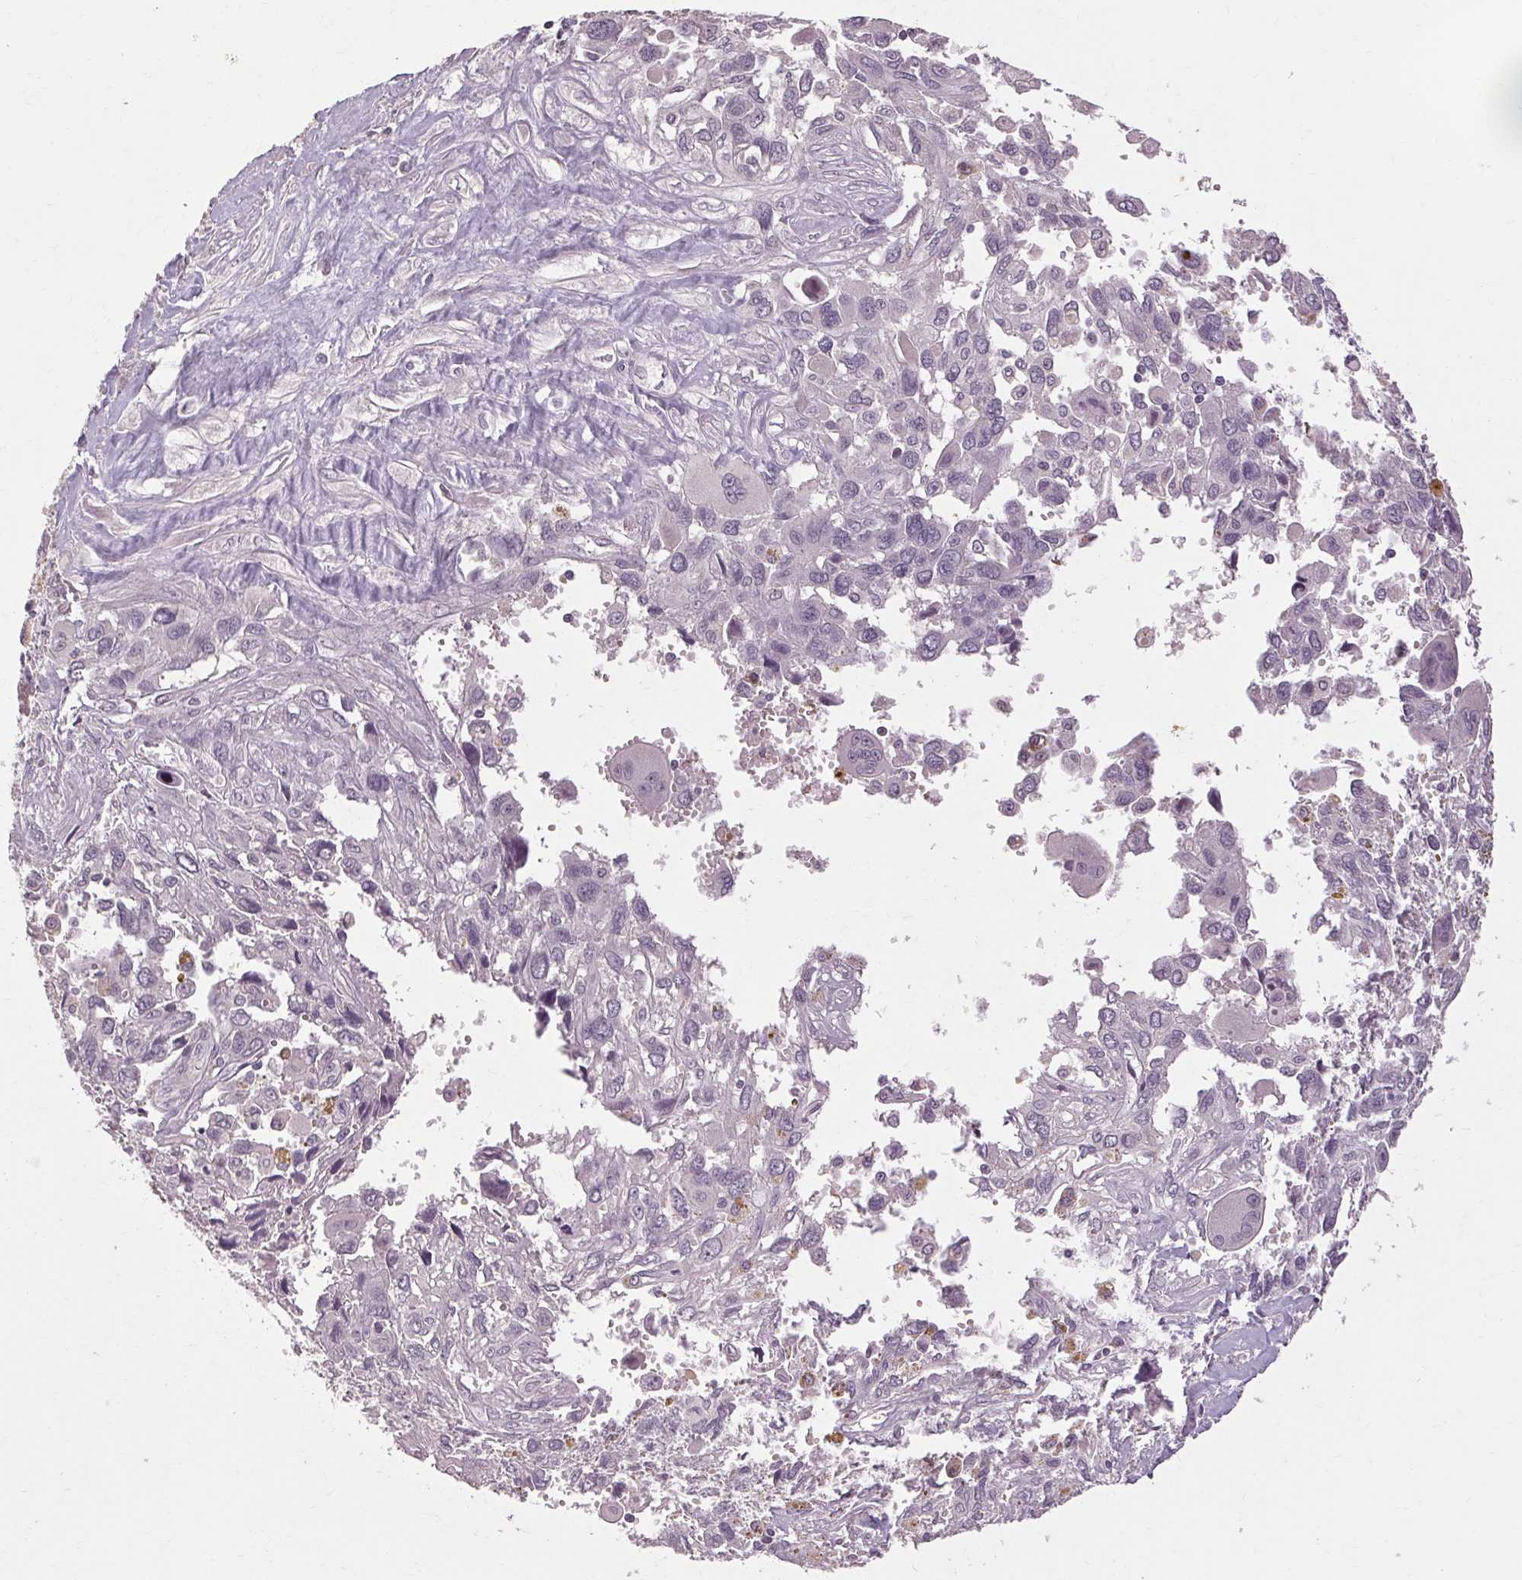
{"staining": {"intensity": "negative", "quantity": "none", "location": "none"}, "tissue": "pancreatic cancer", "cell_type": "Tumor cells", "image_type": "cancer", "snomed": [{"axis": "morphology", "description": "Adenocarcinoma, NOS"}, {"axis": "topography", "description": "Pancreas"}], "caption": "Immunohistochemistry micrograph of pancreatic cancer (adenocarcinoma) stained for a protein (brown), which shows no expression in tumor cells. (Brightfield microscopy of DAB (3,3'-diaminobenzidine) immunohistochemistry at high magnification).", "gene": "POMC", "patient": {"sex": "female", "age": 47}}